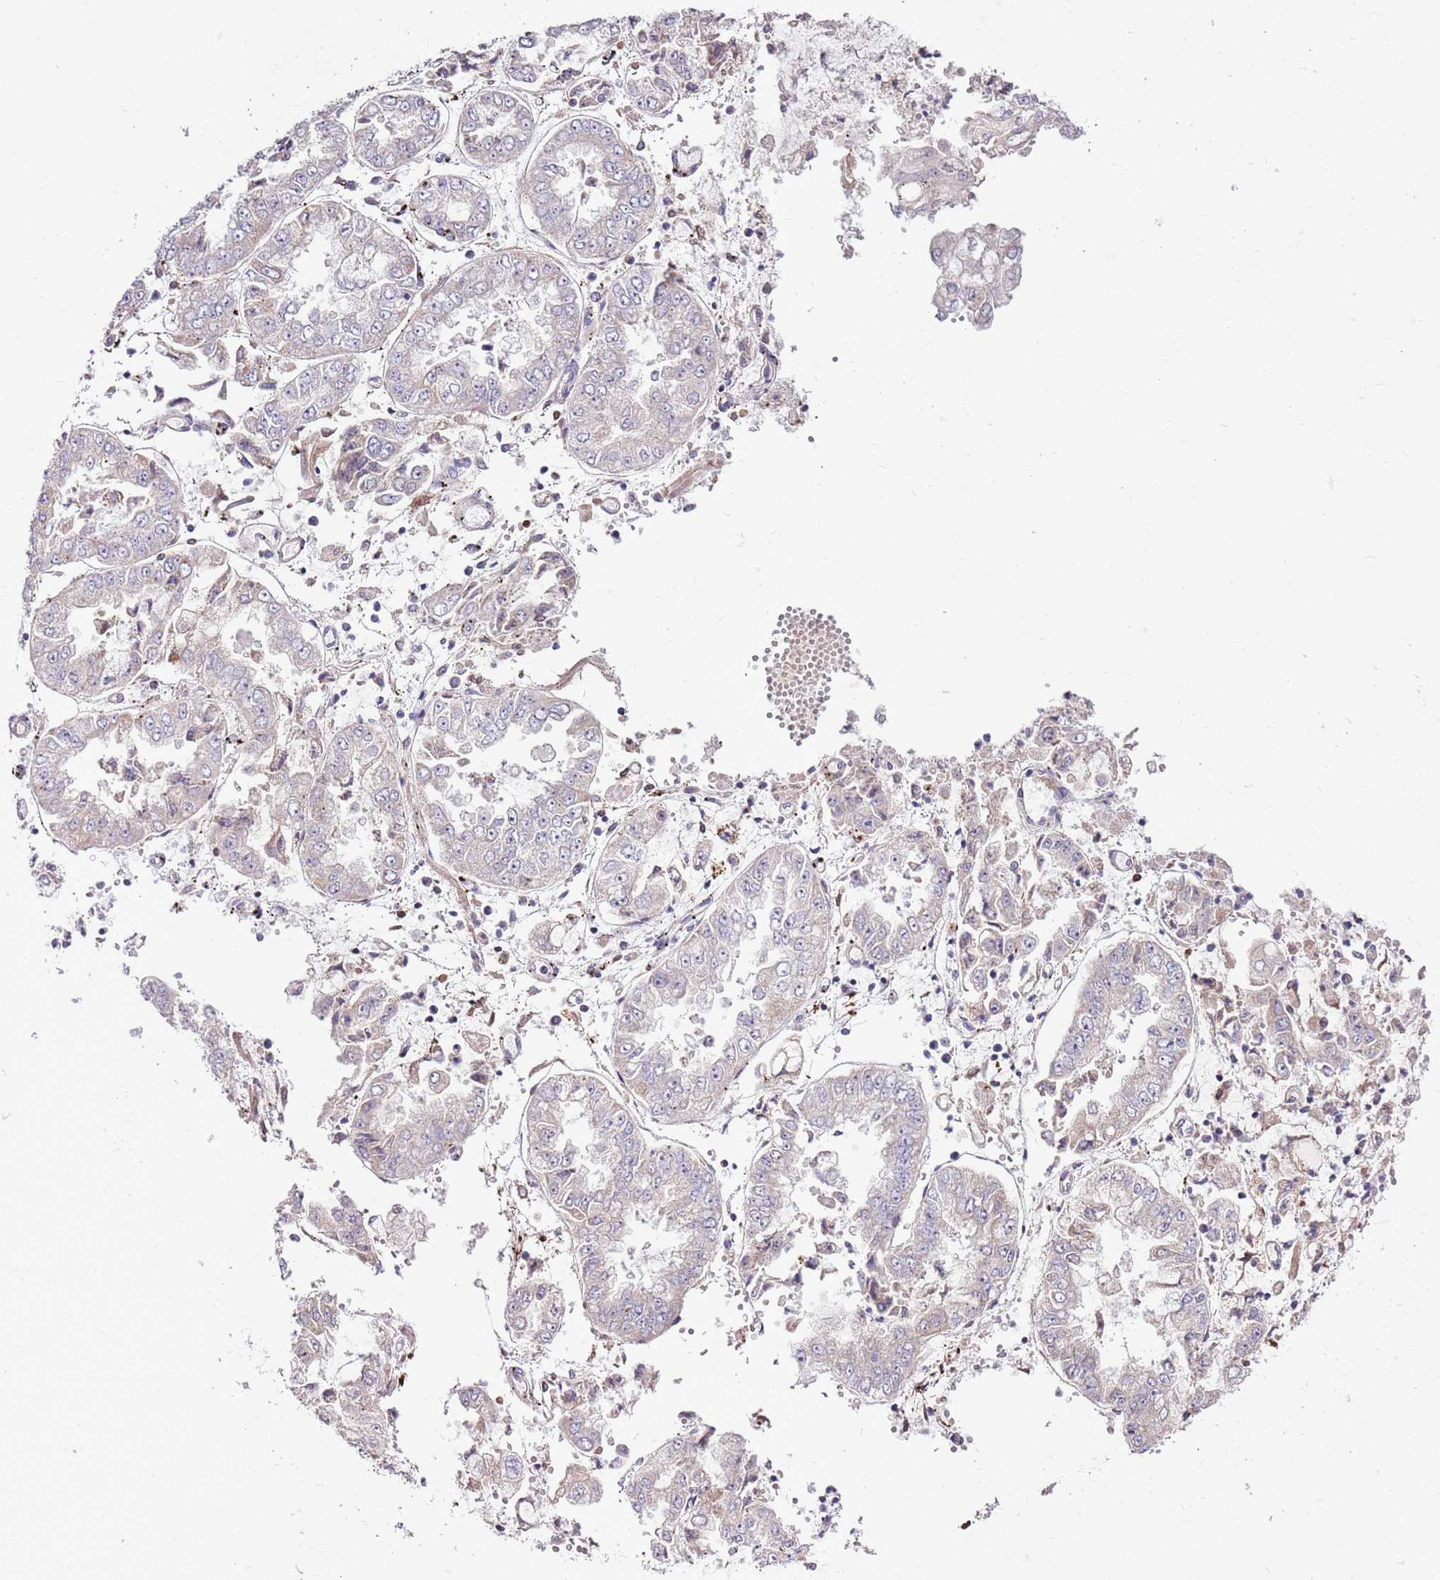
{"staining": {"intensity": "negative", "quantity": "none", "location": "none"}, "tissue": "stomach cancer", "cell_type": "Tumor cells", "image_type": "cancer", "snomed": [{"axis": "morphology", "description": "Adenocarcinoma, NOS"}, {"axis": "topography", "description": "Stomach"}], "caption": "Human stomach adenocarcinoma stained for a protein using IHC demonstrates no positivity in tumor cells.", "gene": "SMG1", "patient": {"sex": "male", "age": 76}}